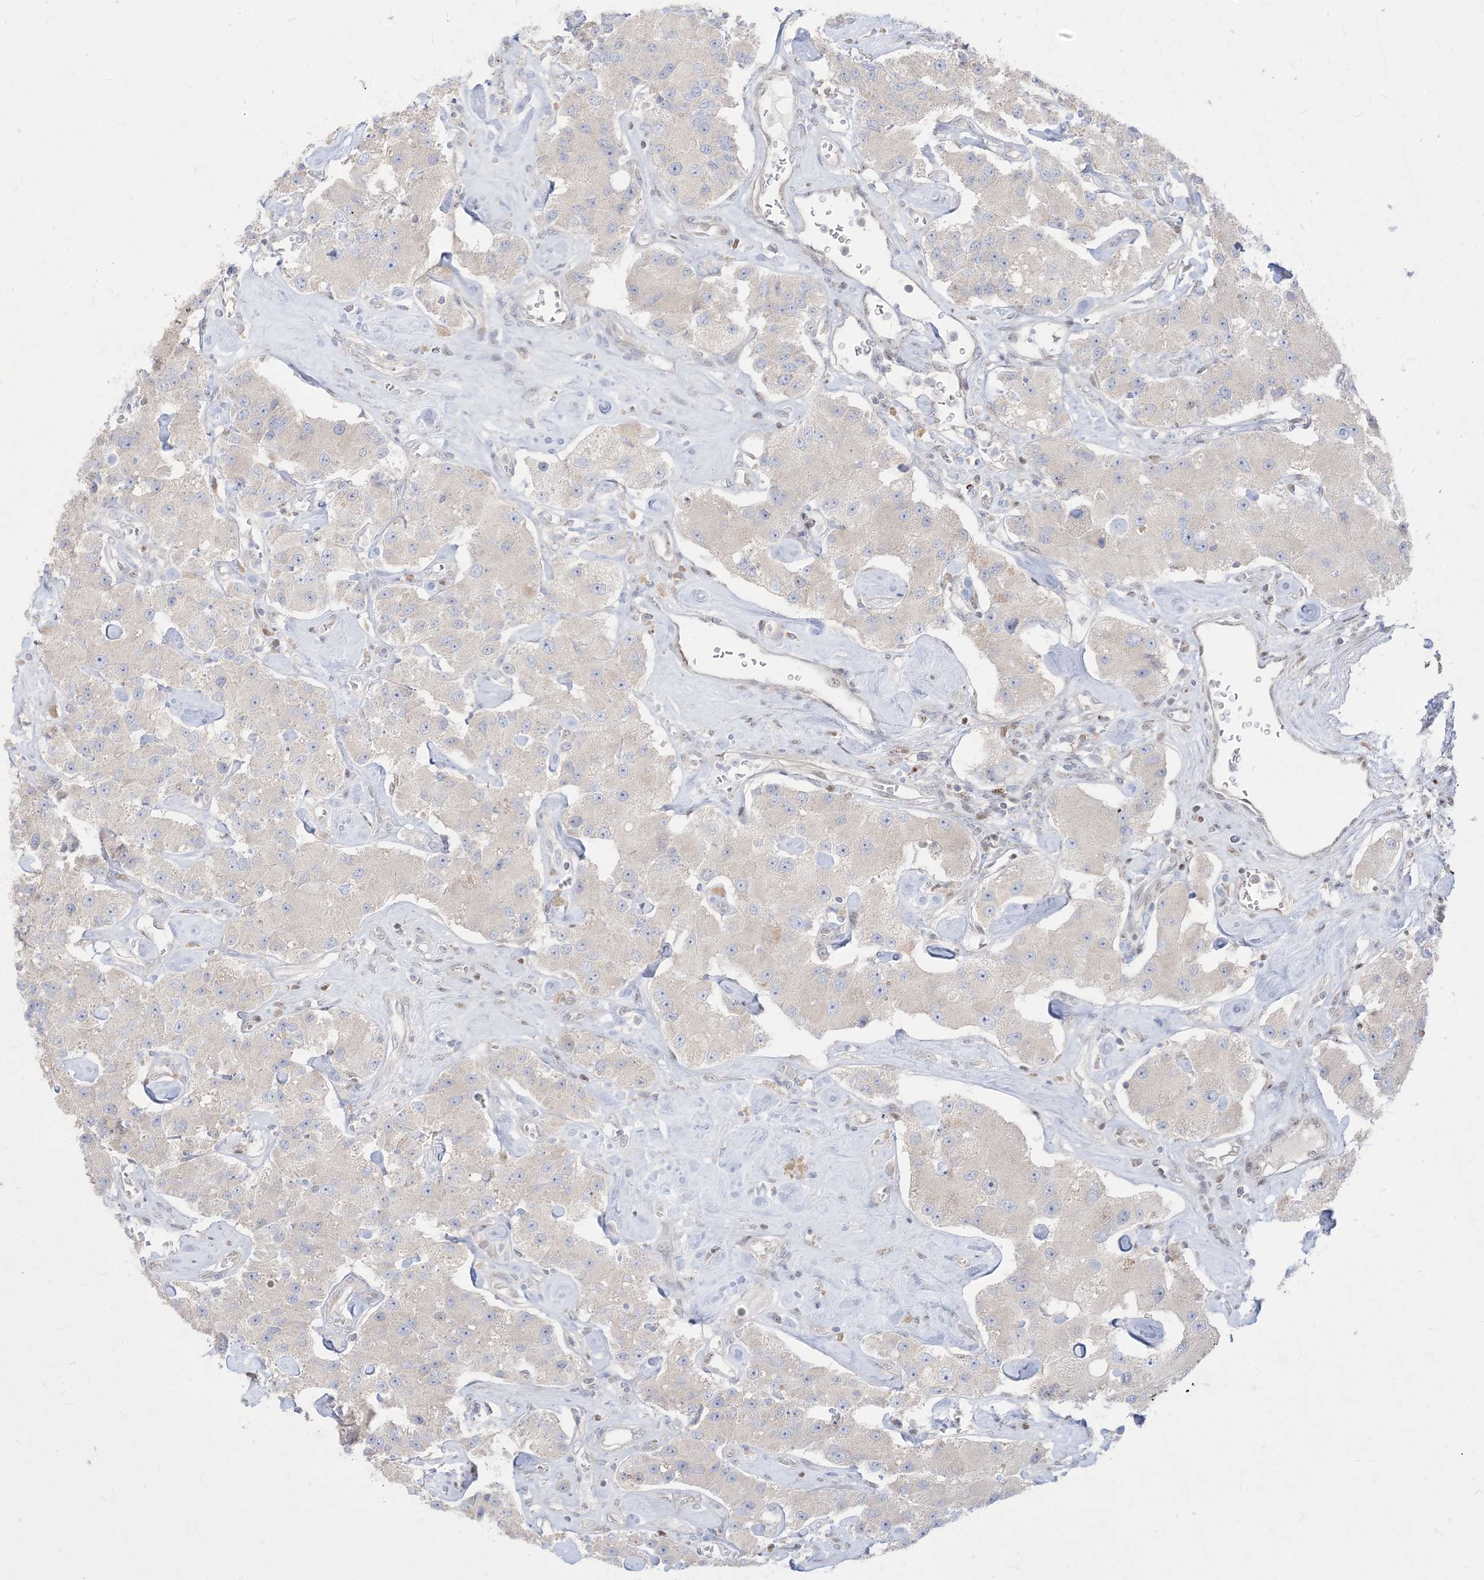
{"staining": {"intensity": "negative", "quantity": "none", "location": "none"}, "tissue": "carcinoid", "cell_type": "Tumor cells", "image_type": "cancer", "snomed": [{"axis": "morphology", "description": "Carcinoid, malignant, NOS"}, {"axis": "topography", "description": "Pancreas"}], "caption": "Immunohistochemistry (IHC) micrograph of neoplastic tissue: human malignant carcinoid stained with DAB shows no significant protein expression in tumor cells.", "gene": "BHLHE40", "patient": {"sex": "male", "age": 41}}